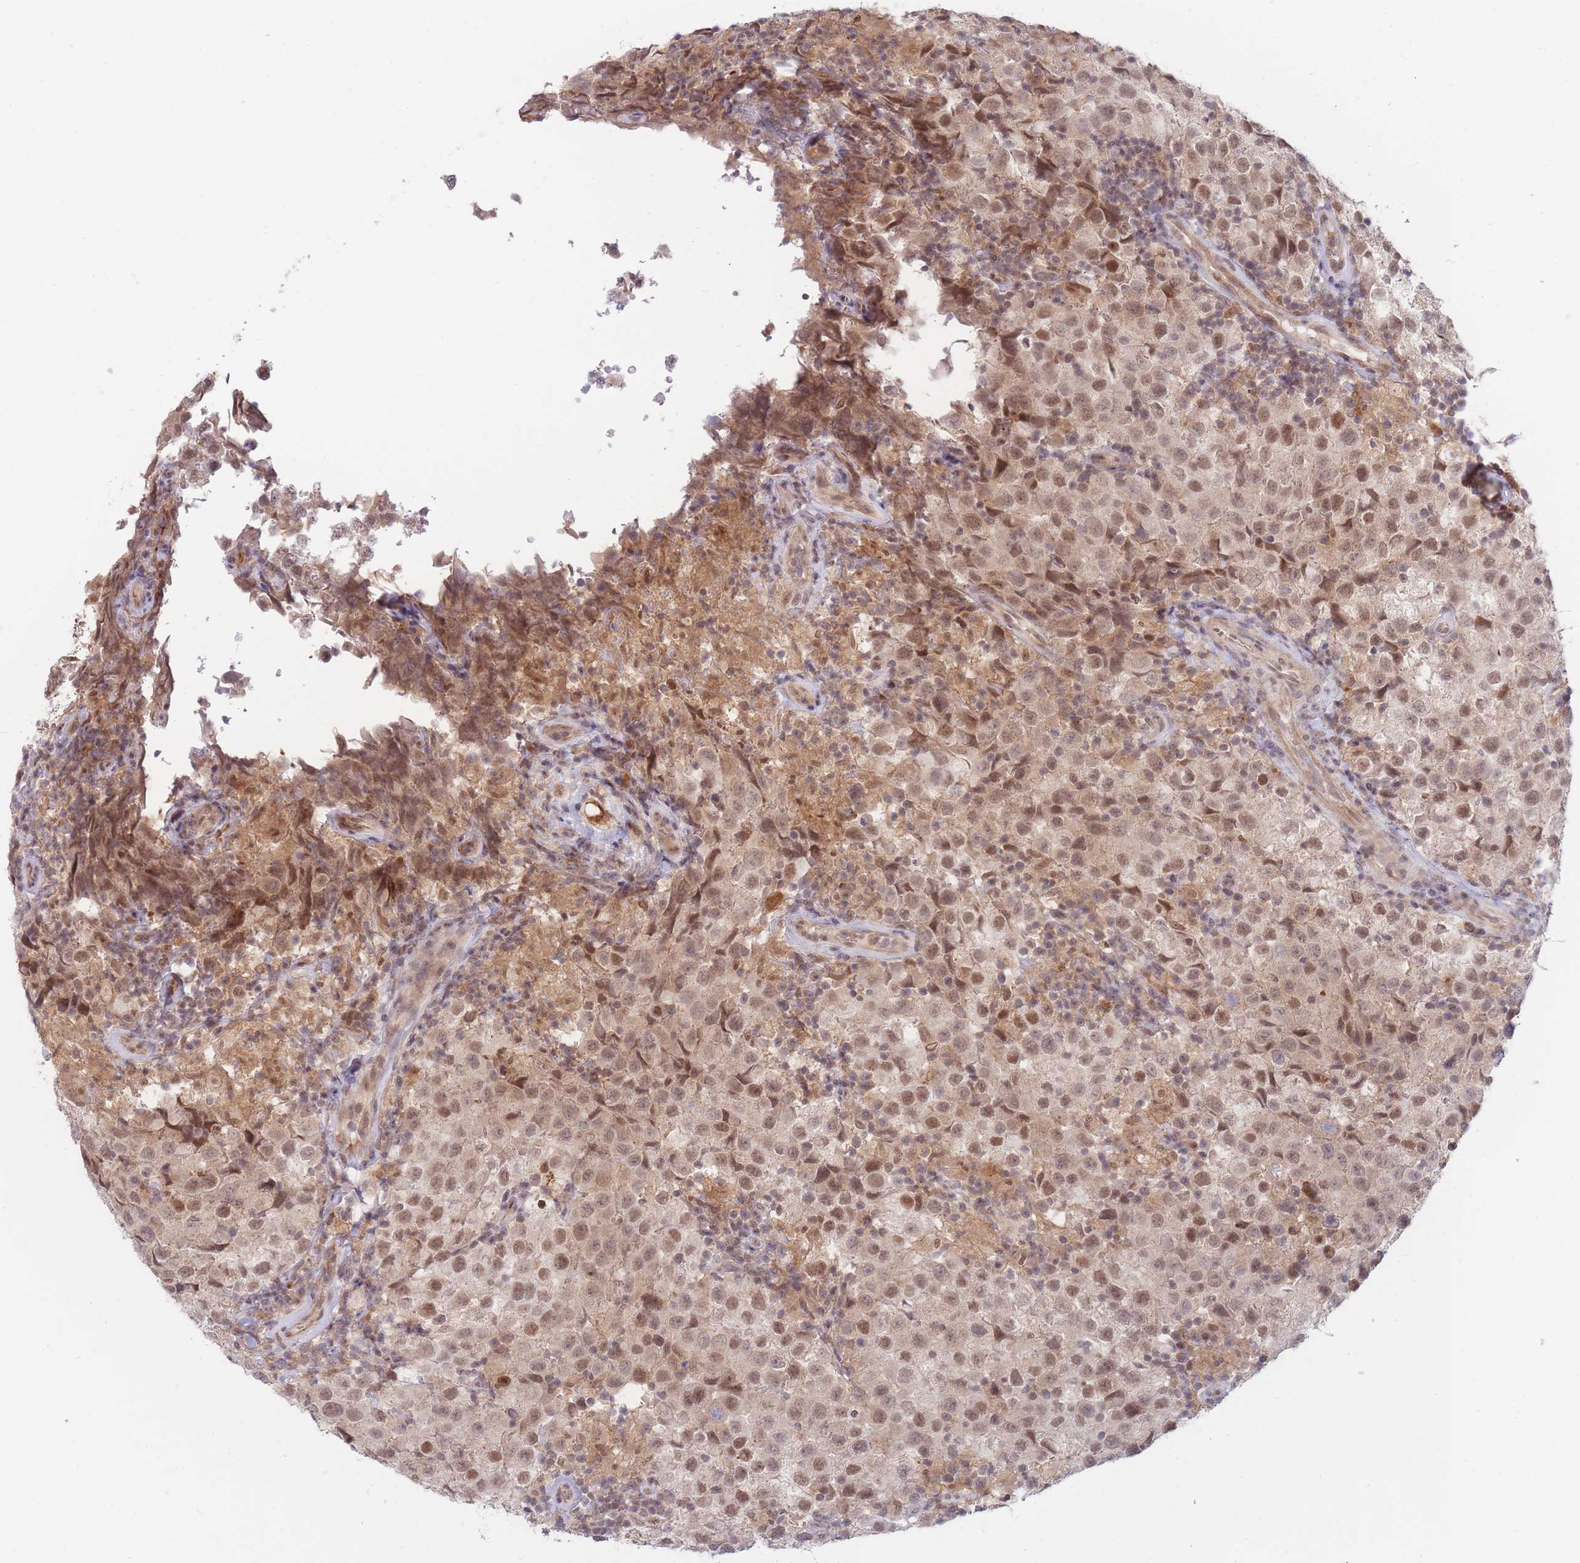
{"staining": {"intensity": "moderate", "quantity": ">75%", "location": "cytoplasmic/membranous,nuclear"}, "tissue": "testis cancer", "cell_type": "Tumor cells", "image_type": "cancer", "snomed": [{"axis": "morphology", "description": "Seminoma, NOS"}, {"axis": "morphology", "description": "Carcinoma, Embryonal, NOS"}, {"axis": "topography", "description": "Testis"}], "caption": "This is an image of immunohistochemistry staining of testis cancer (seminoma), which shows moderate staining in the cytoplasmic/membranous and nuclear of tumor cells.", "gene": "BOD1L1", "patient": {"sex": "male", "age": 41}}